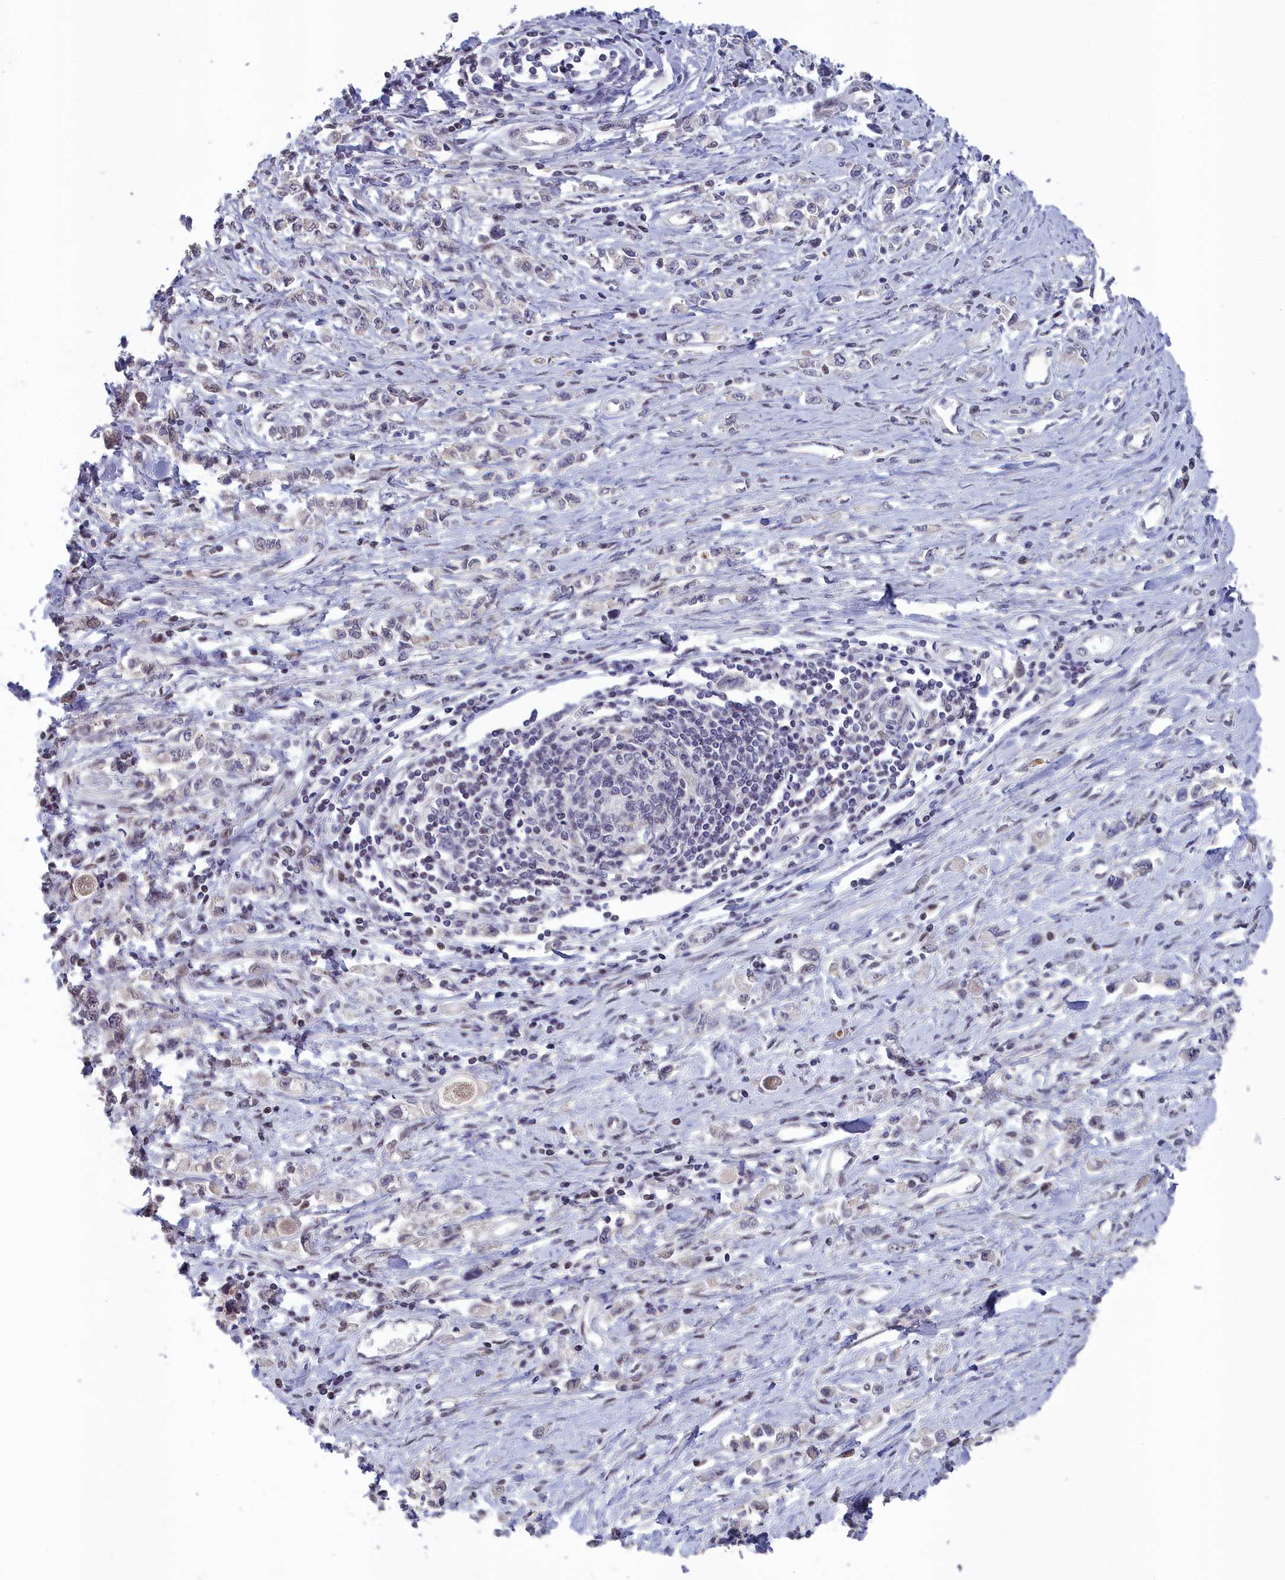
{"staining": {"intensity": "weak", "quantity": "<25%", "location": "nuclear"}, "tissue": "stomach cancer", "cell_type": "Tumor cells", "image_type": "cancer", "snomed": [{"axis": "morphology", "description": "Adenocarcinoma, NOS"}, {"axis": "topography", "description": "Stomach"}], "caption": "Stomach adenocarcinoma was stained to show a protein in brown. There is no significant positivity in tumor cells. (DAB (3,3'-diaminobenzidine) IHC with hematoxylin counter stain).", "gene": "MT-CO3", "patient": {"sex": "female", "age": 76}}